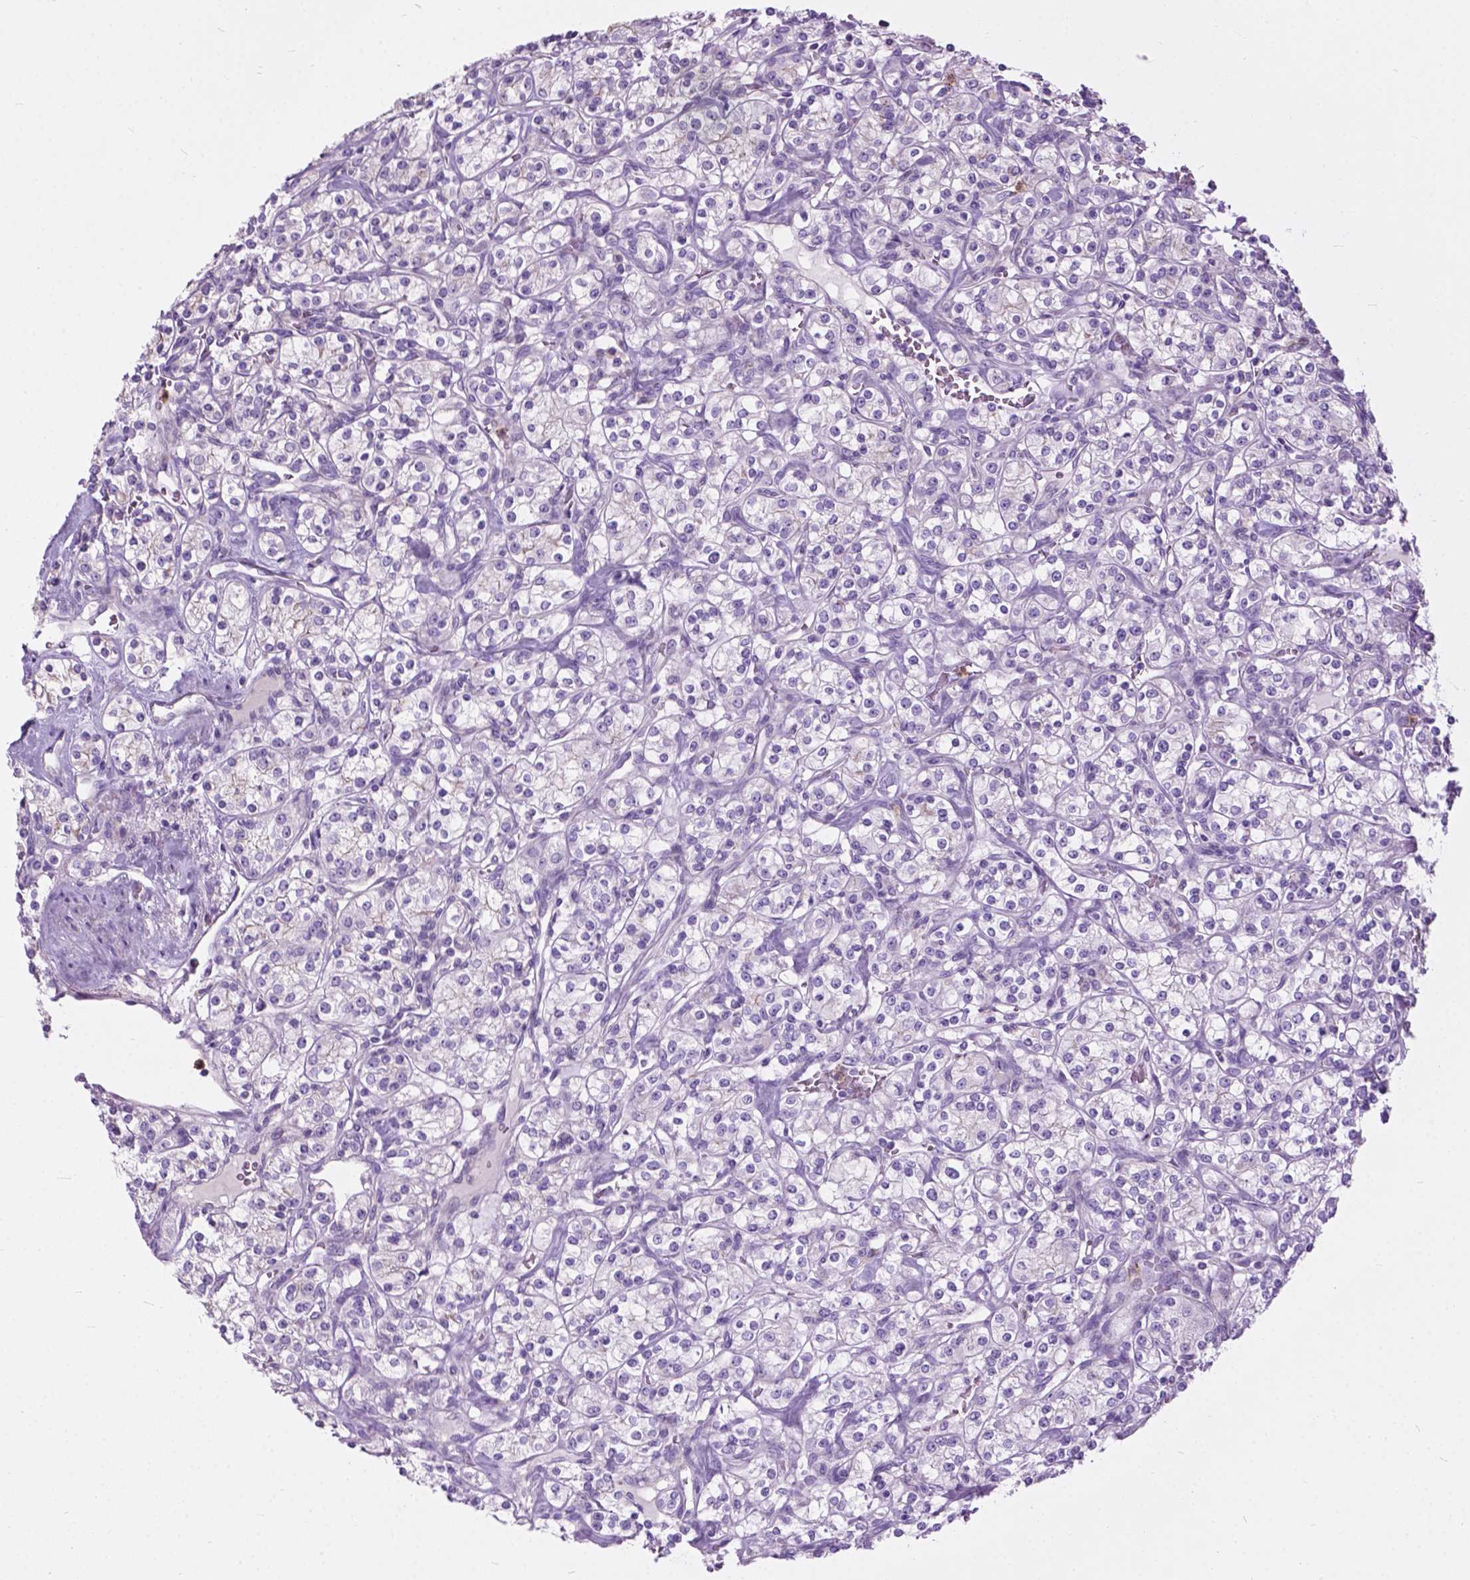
{"staining": {"intensity": "negative", "quantity": "none", "location": "none"}, "tissue": "renal cancer", "cell_type": "Tumor cells", "image_type": "cancer", "snomed": [{"axis": "morphology", "description": "Adenocarcinoma, NOS"}, {"axis": "topography", "description": "Kidney"}], "caption": "Protein analysis of renal cancer (adenocarcinoma) displays no significant positivity in tumor cells.", "gene": "PRR35", "patient": {"sex": "male", "age": 77}}